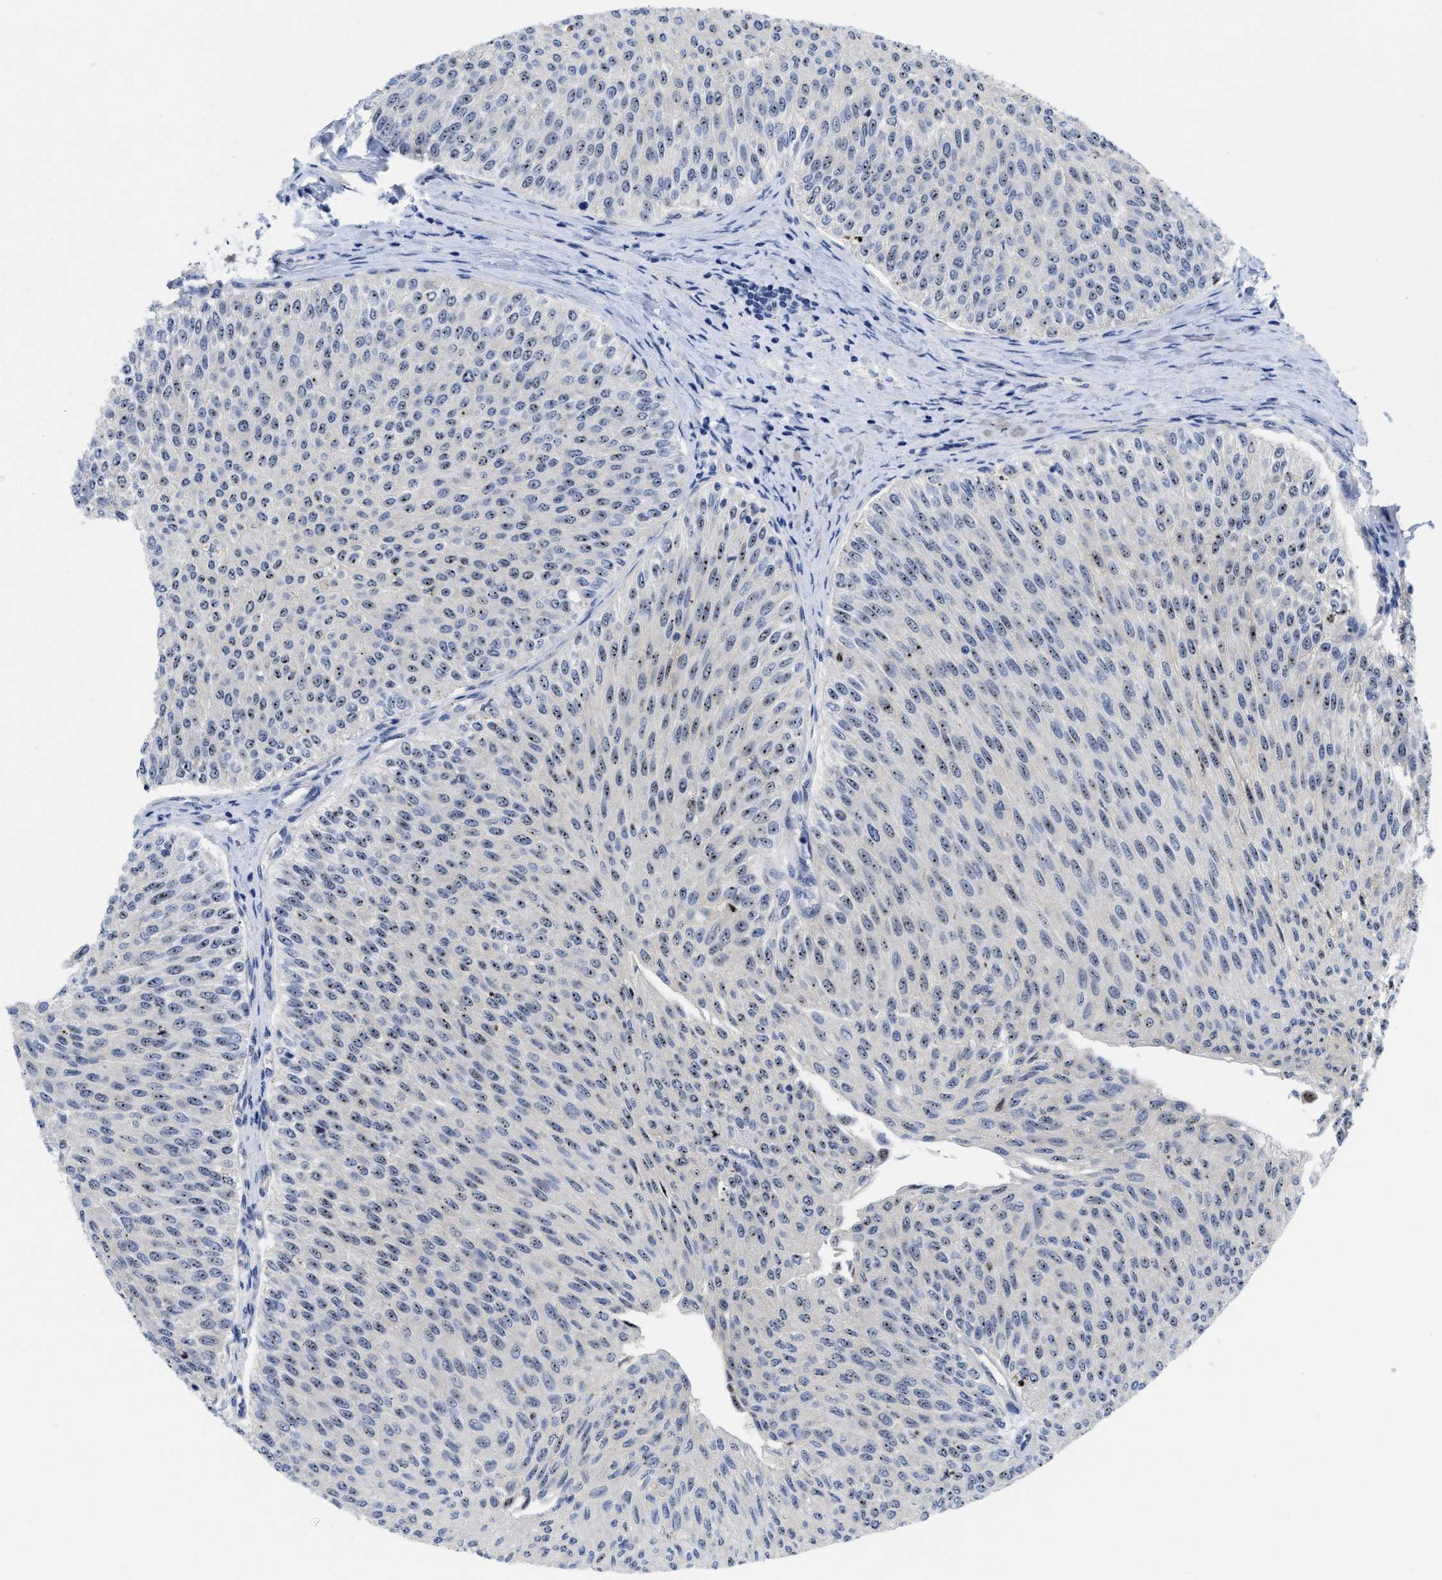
{"staining": {"intensity": "moderate", "quantity": "25%-75%", "location": "nuclear"}, "tissue": "urothelial cancer", "cell_type": "Tumor cells", "image_type": "cancer", "snomed": [{"axis": "morphology", "description": "Urothelial carcinoma, Low grade"}, {"axis": "topography", "description": "Urinary bladder"}], "caption": "Urothelial cancer stained with immunohistochemistry shows moderate nuclear expression in about 25%-75% of tumor cells.", "gene": "NOP58", "patient": {"sex": "male", "age": 78}}